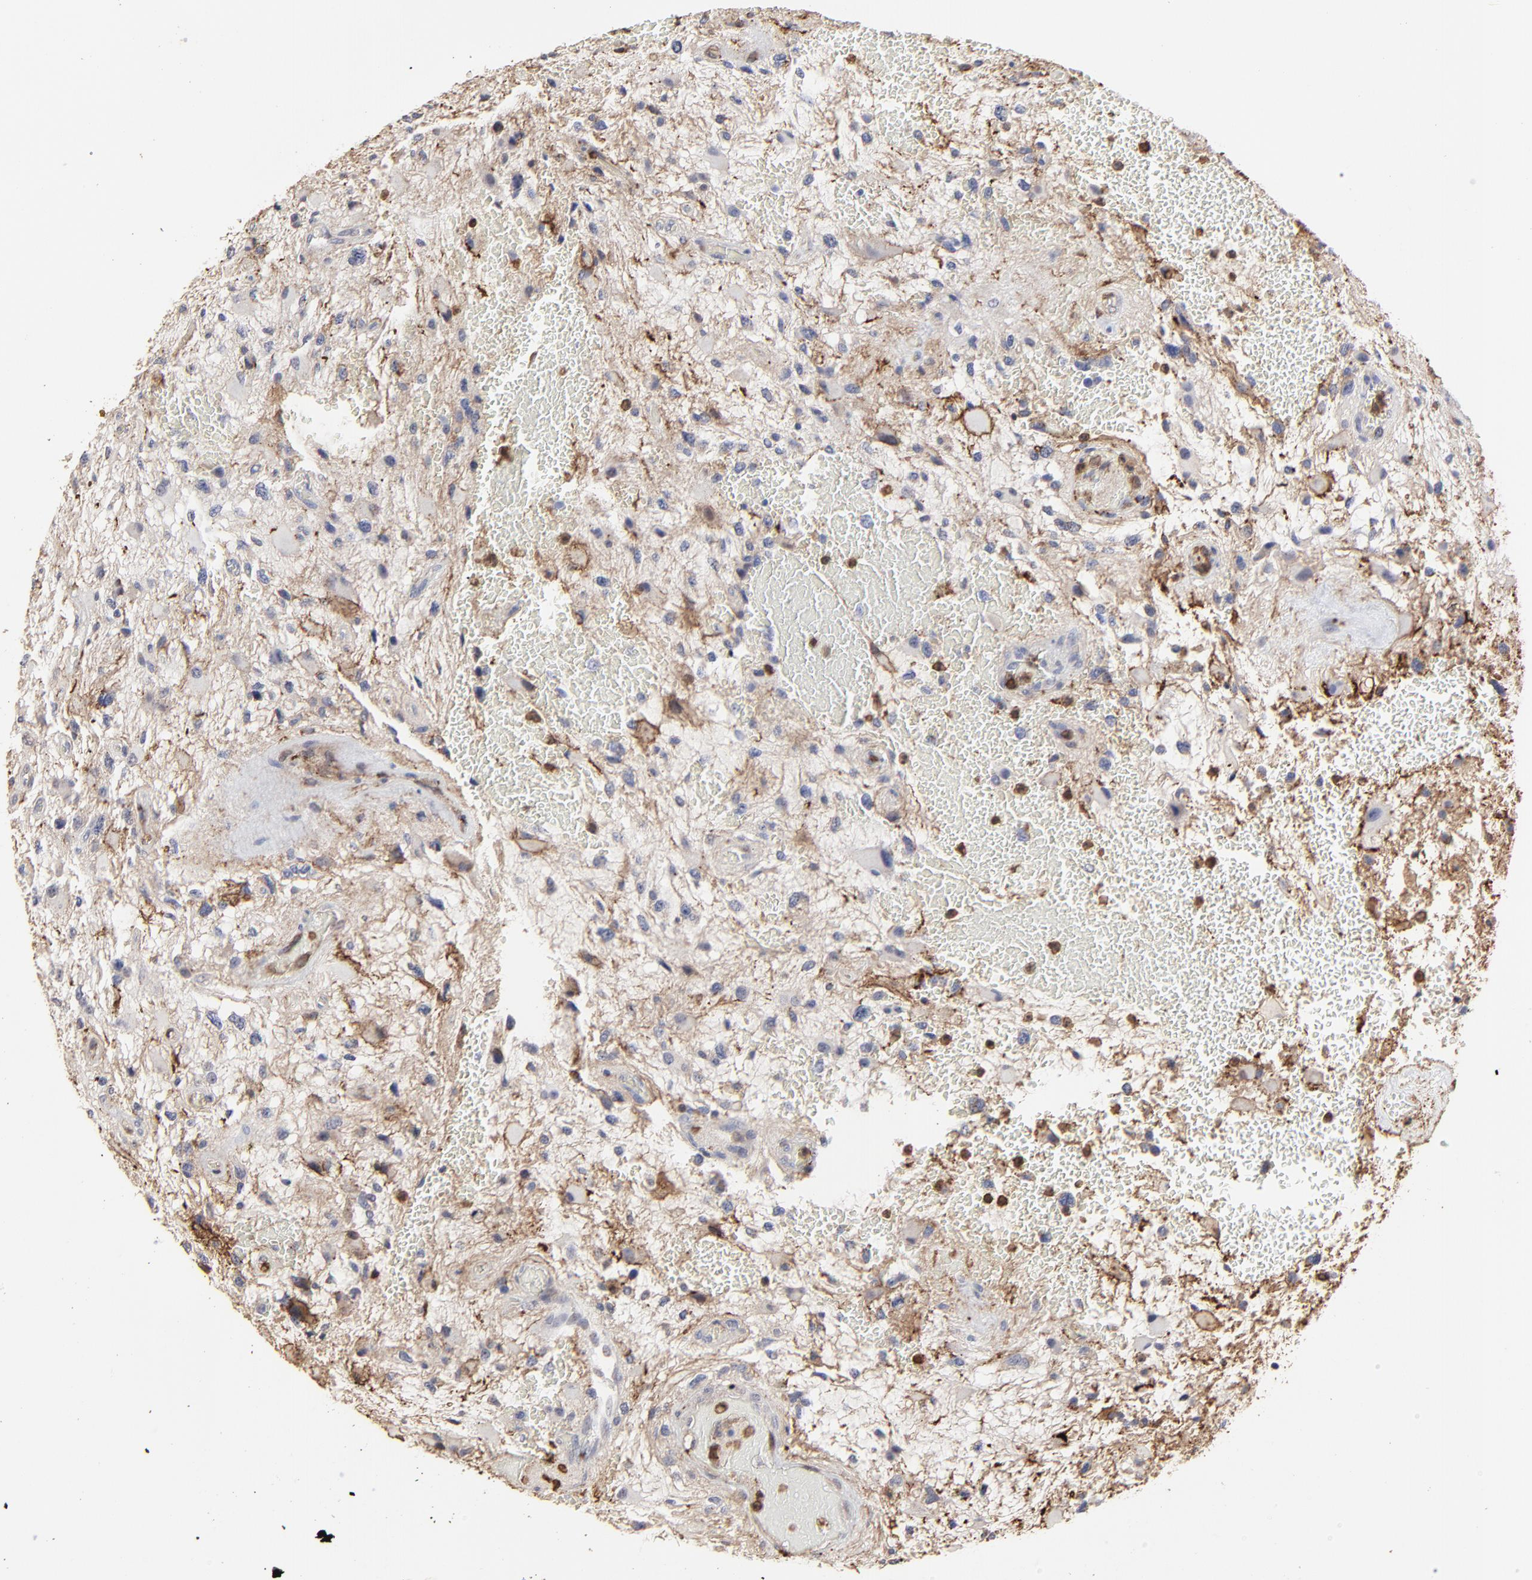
{"staining": {"intensity": "negative", "quantity": "none", "location": "none"}, "tissue": "glioma", "cell_type": "Tumor cells", "image_type": "cancer", "snomed": [{"axis": "morphology", "description": "Glioma, malignant, High grade"}, {"axis": "topography", "description": "Brain"}], "caption": "IHC of human glioma reveals no staining in tumor cells.", "gene": "SLC6A14", "patient": {"sex": "female", "age": 60}}